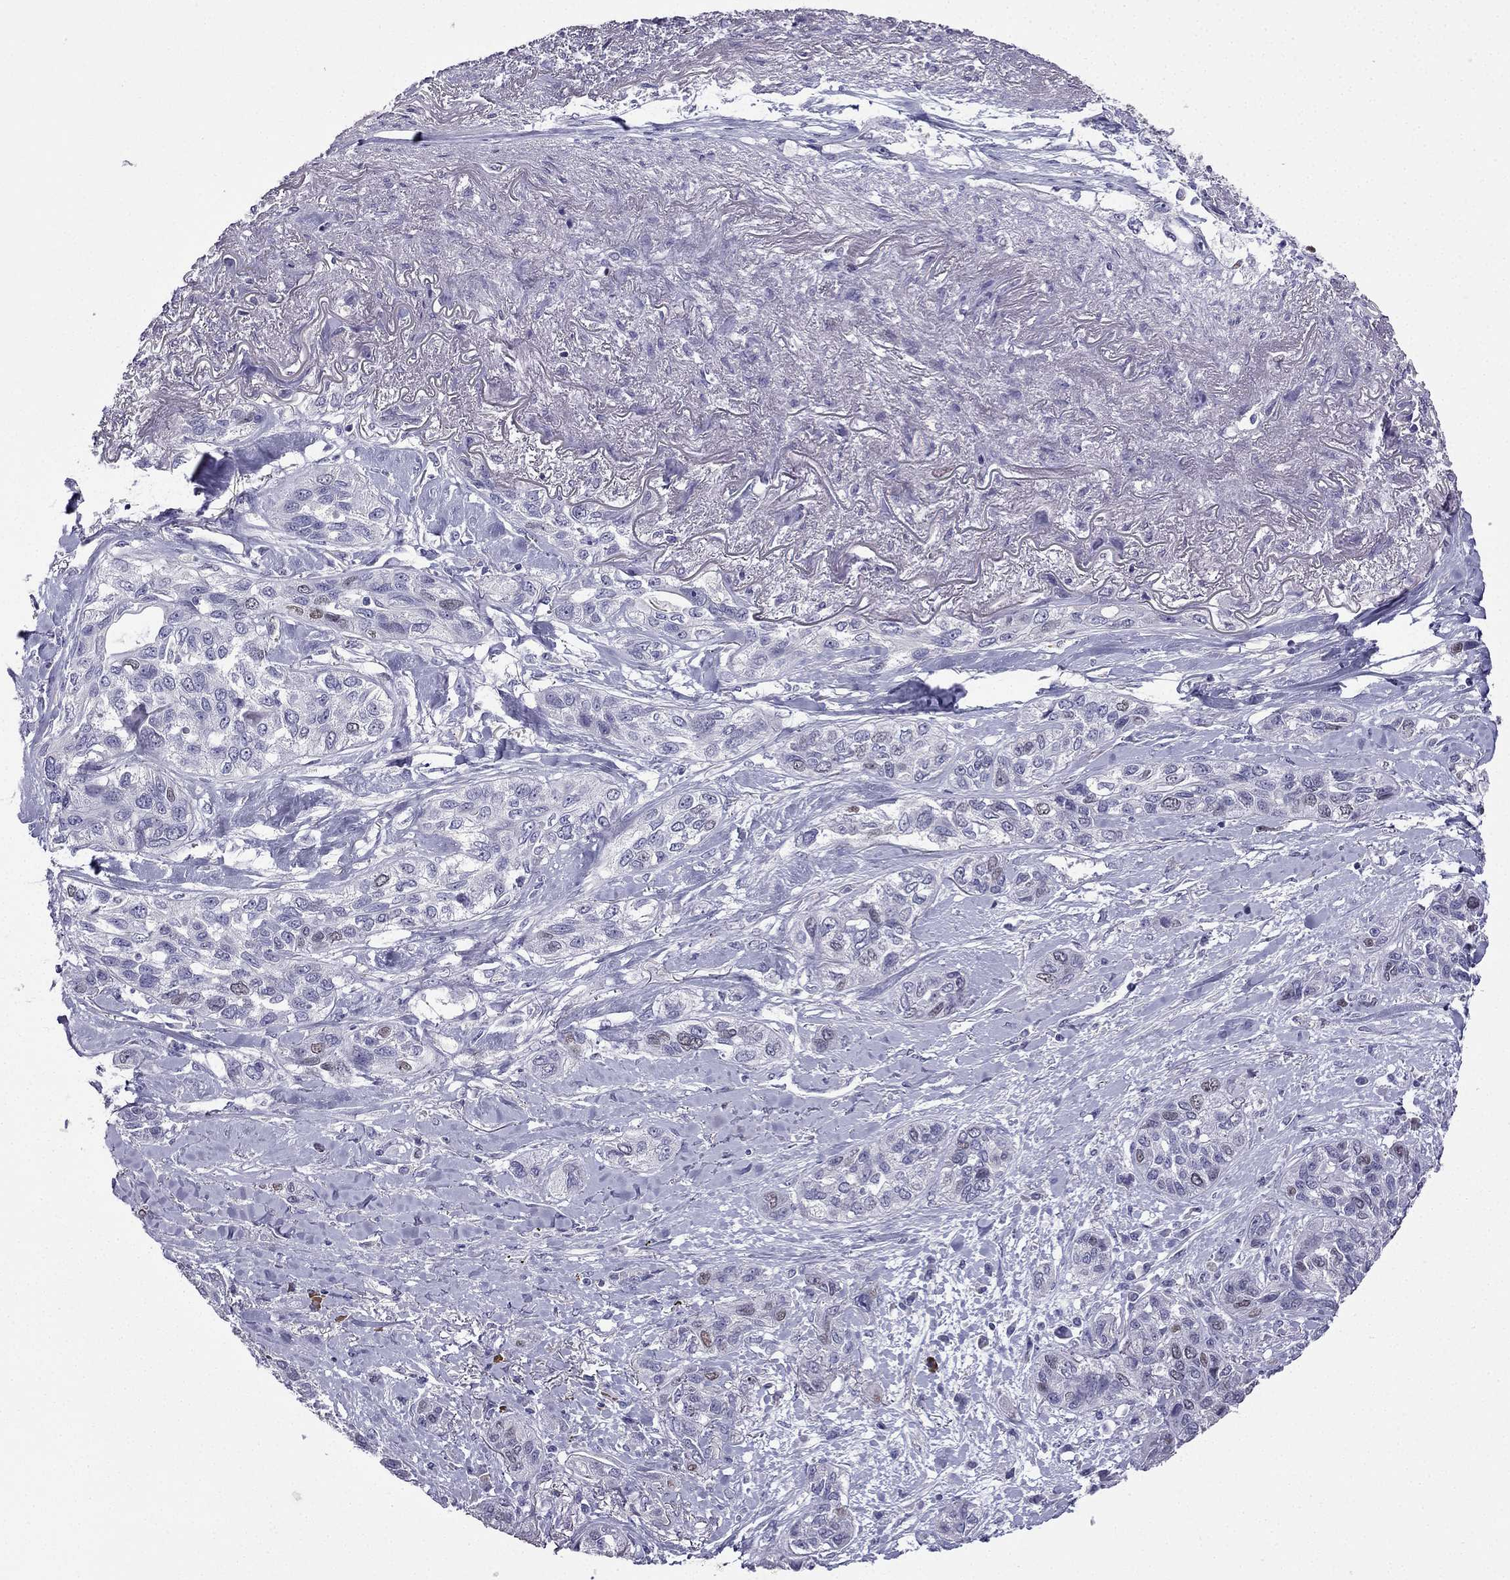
{"staining": {"intensity": "weak", "quantity": "<25%", "location": "nuclear"}, "tissue": "lung cancer", "cell_type": "Tumor cells", "image_type": "cancer", "snomed": [{"axis": "morphology", "description": "Squamous cell carcinoma, NOS"}, {"axis": "topography", "description": "Lung"}], "caption": "Micrograph shows no significant protein positivity in tumor cells of squamous cell carcinoma (lung).", "gene": "UHRF1", "patient": {"sex": "female", "age": 70}}